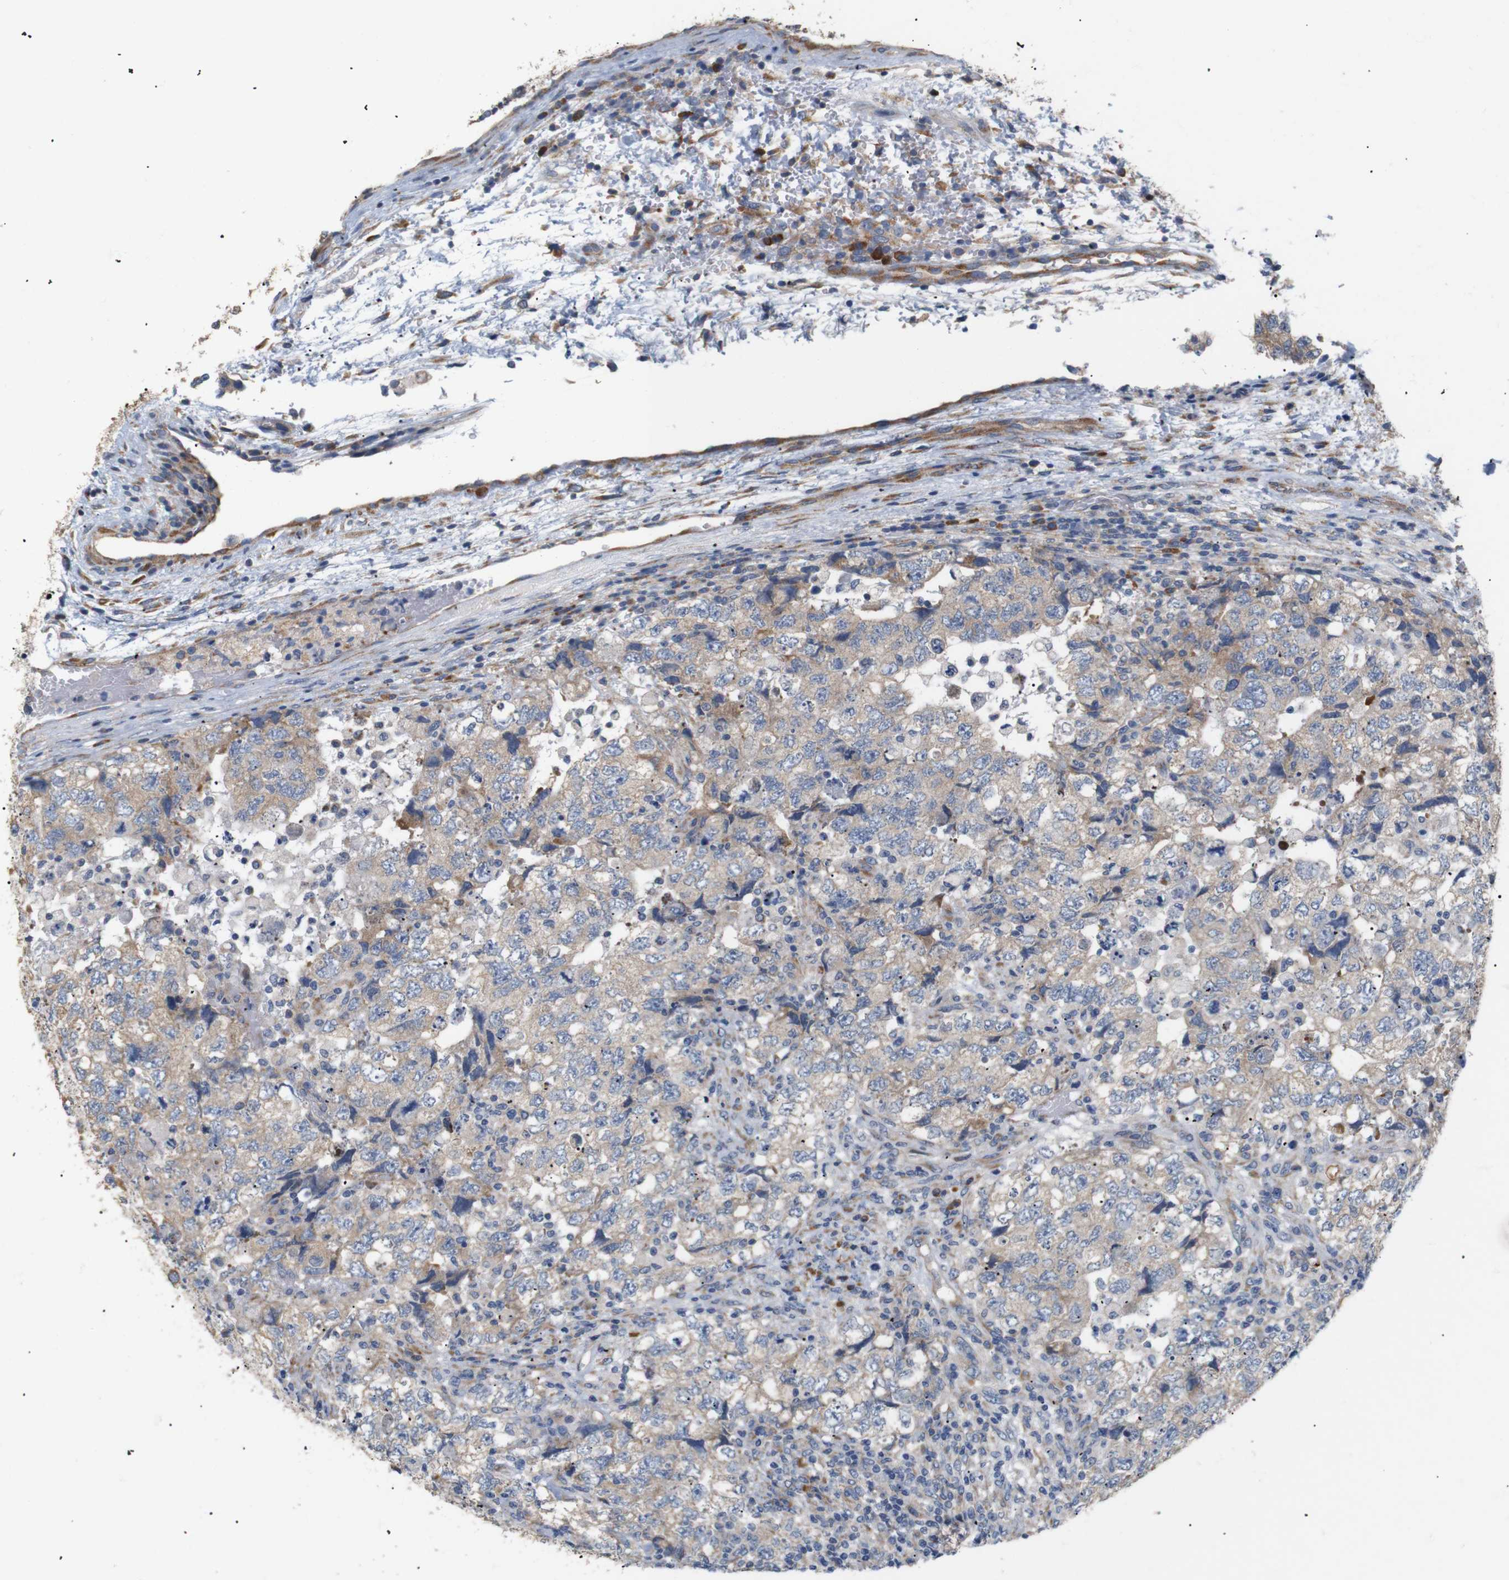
{"staining": {"intensity": "moderate", "quantity": ">75%", "location": "cytoplasmic/membranous"}, "tissue": "testis cancer", "cell_type": "Tumor cells", "image_type": "cancer", "snomed": [{"axis": "morphology", "description": "Carcinoma, Embryonal, NOS"}, {"axis": "topography", "description": "Testis"}], "caption": "A histopathology image of testis embryonal carcinoma stained for a protein shows moderate cytoplasmic/membranous brown staining in tumor cells.", "gene": "TRIM5", "patient": {"sex": "male", "age": 36}}